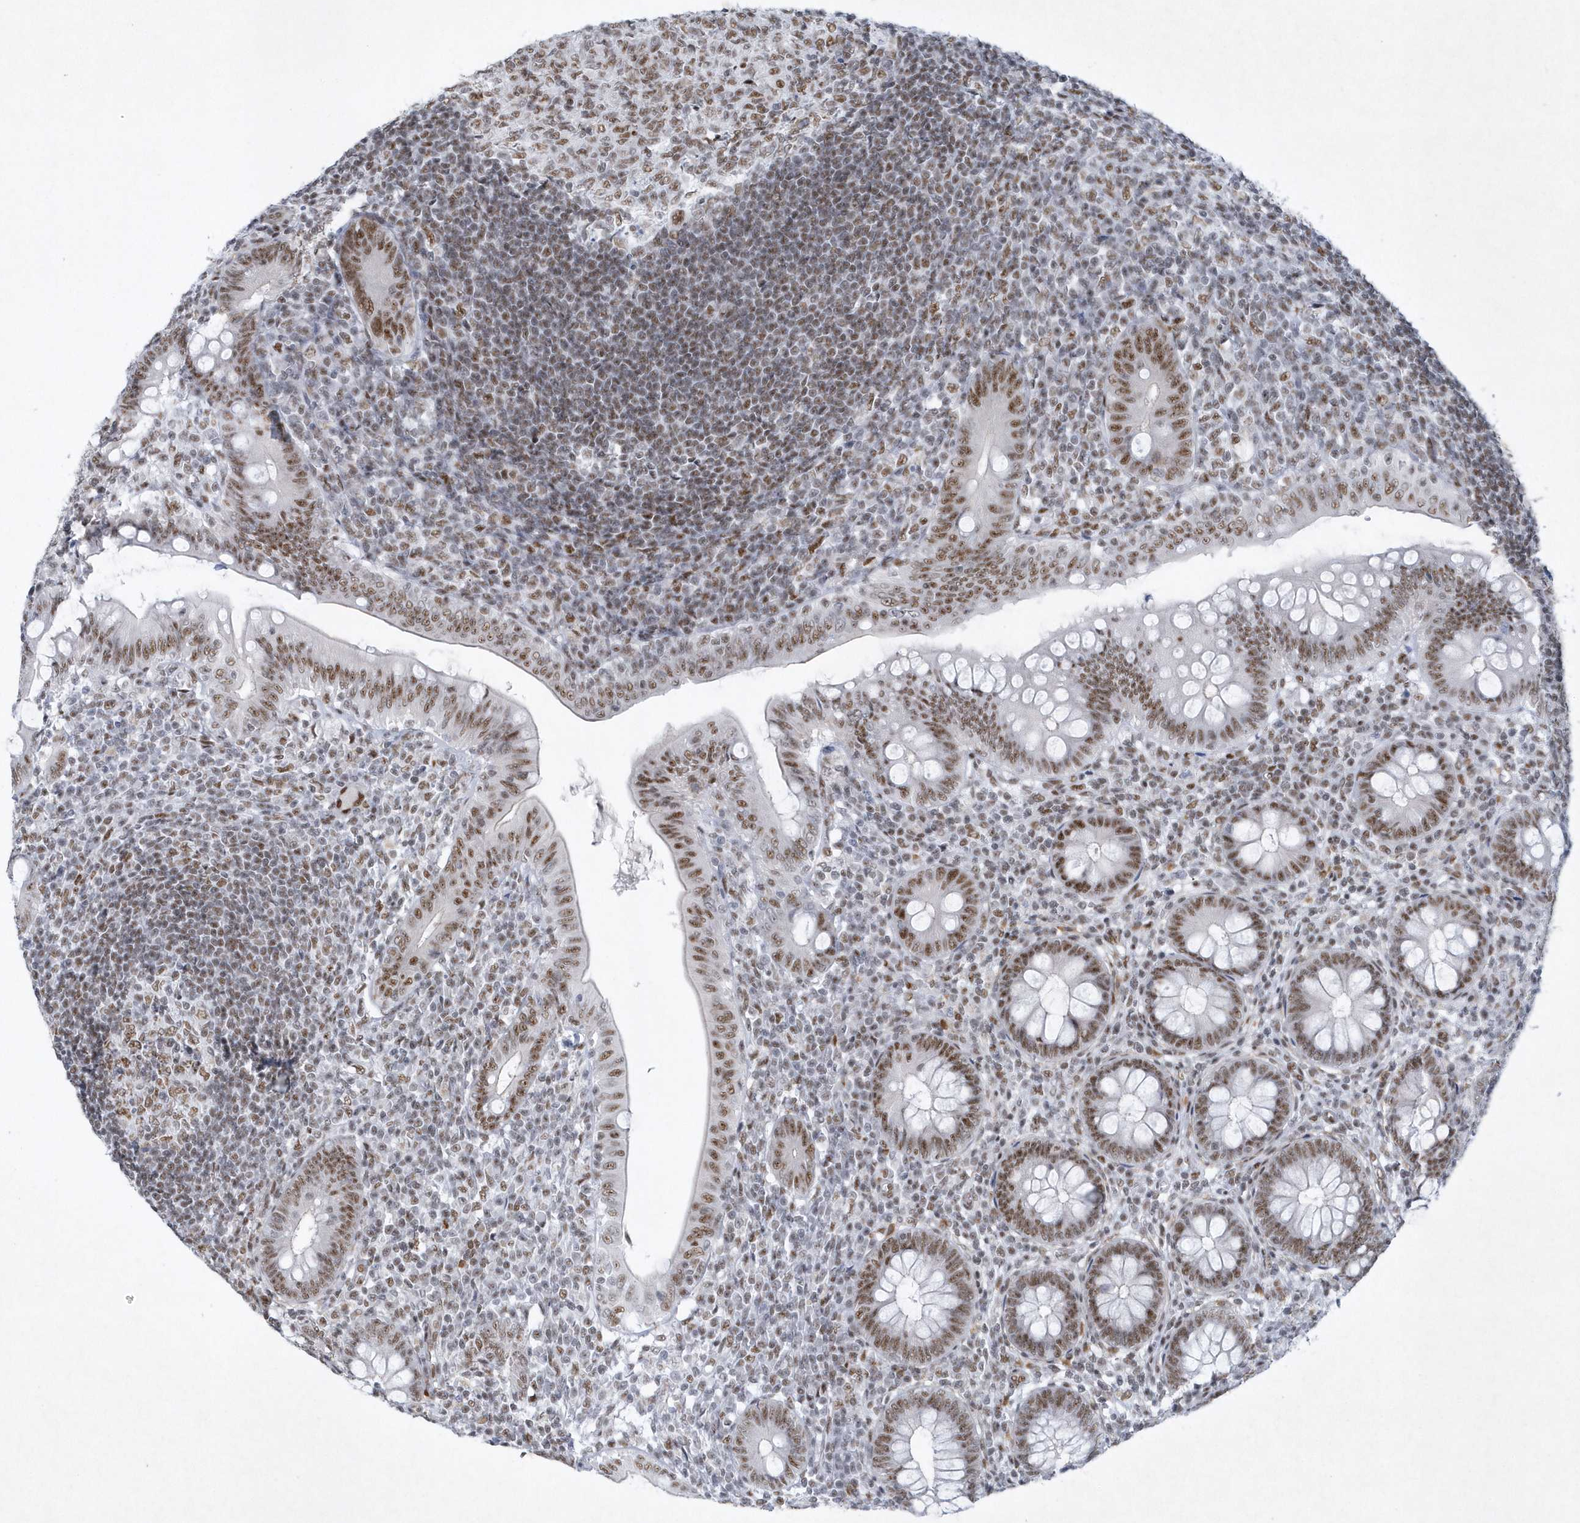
{"staining": {"intensity": "moderate", "quantity": ">75%", "location": "nuclear"}, "tissue": "appendix", "cell_type": "Glandular cells", "image_type": "normal", "snomed": [{"axis": "morphology", "description": "Normal tissue, NOS"}, {"axis": "topography", "description": "Appendix"}], "caption": "This histopathology image demonstrates immunohistochemistry staining of benign appendix, with medium moderate nuclear positivity in about >75% of glandular cells.", "gene": "DCLRE1A", "patient": {"sex": "male", "age": 14}}